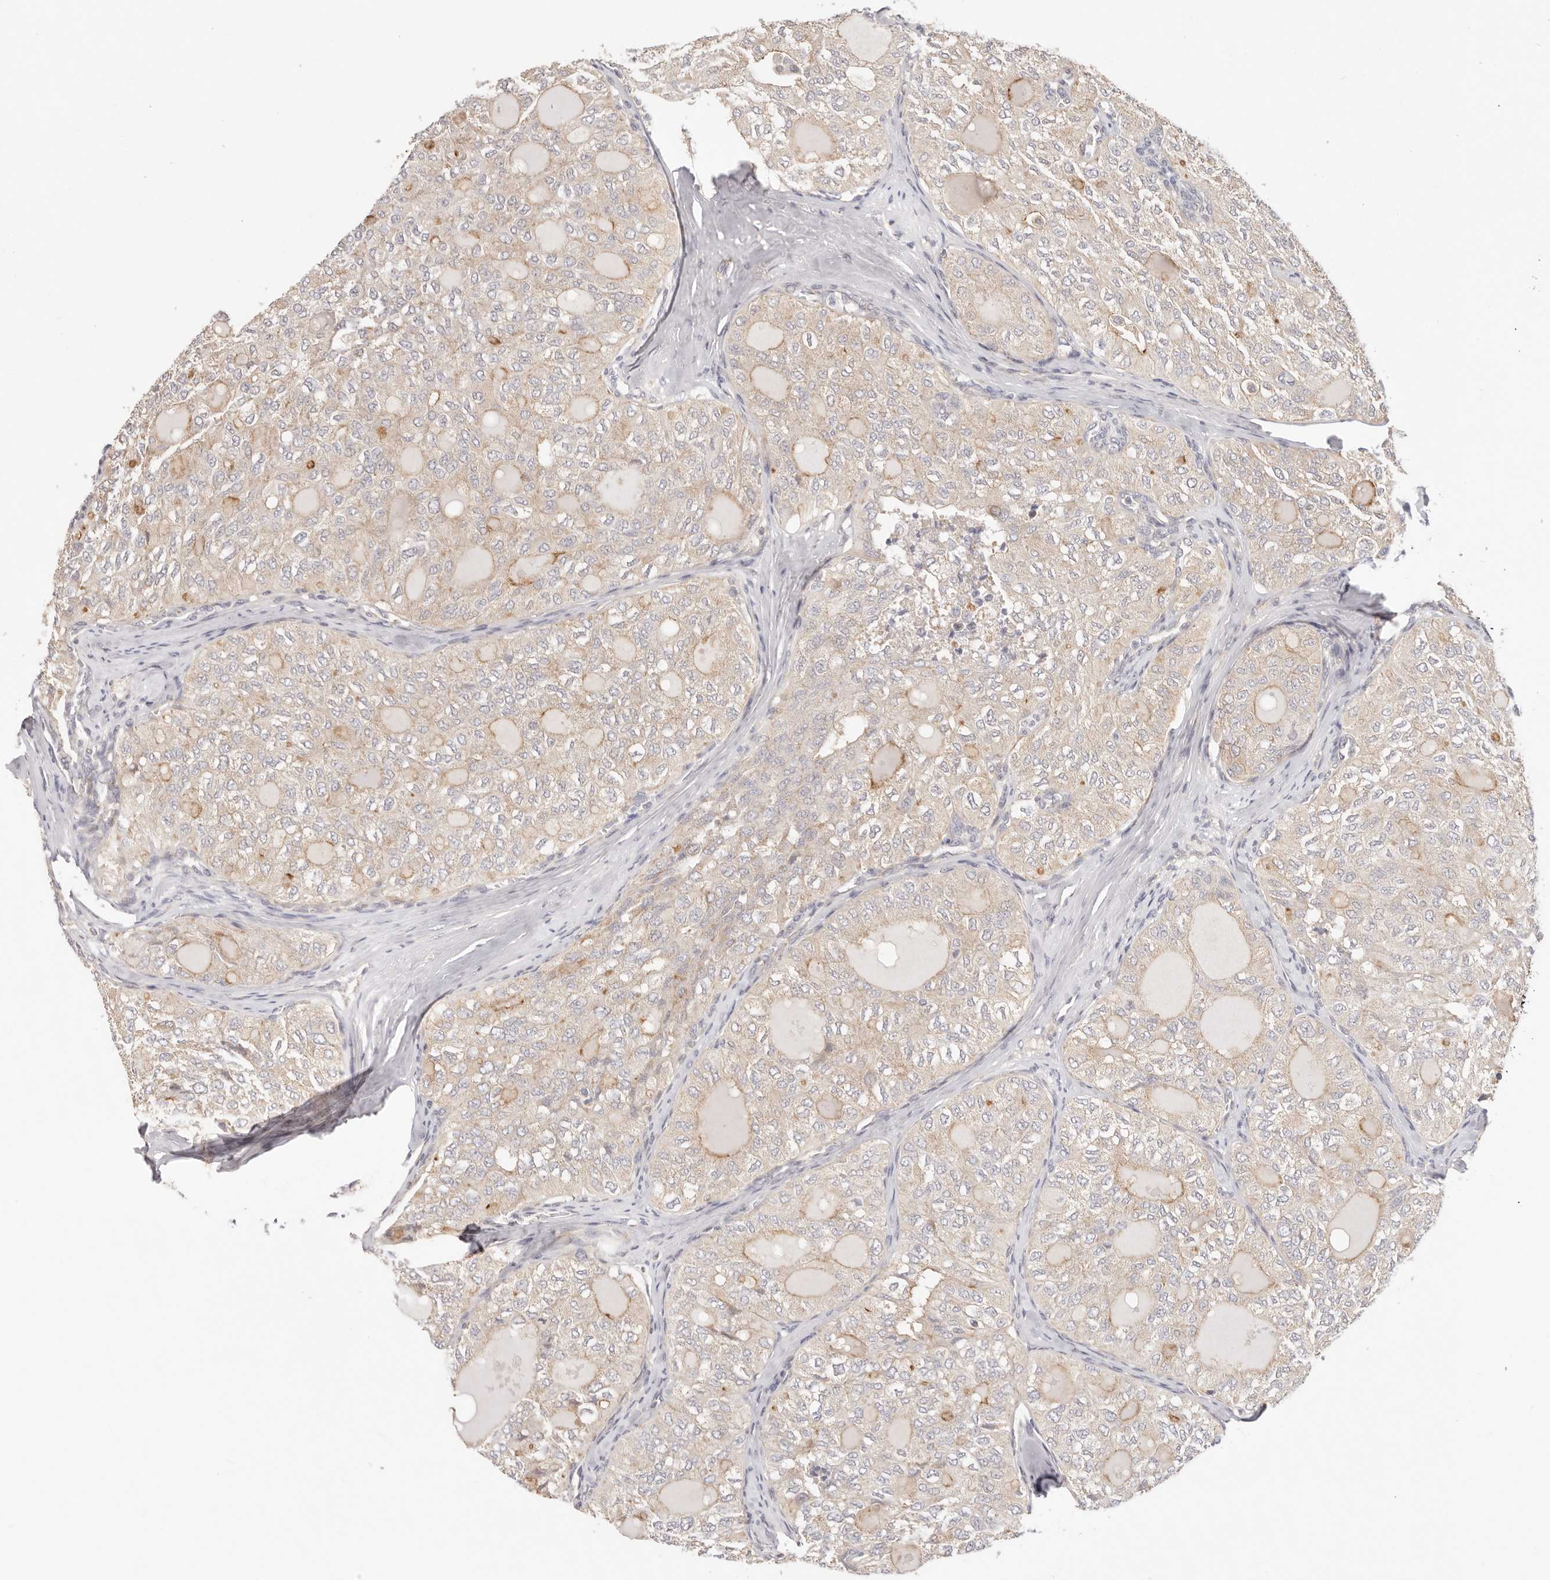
{"staining": {"intensity": "weak", "quantity": "<25%", "location": "cytoplasmic/membranous"}, "tissue": "thyroid cancer", "cell_type": "Tumor cells", "image_type": "cancer", "snomed": [{"axis": "morphology", "description": "Follicular adenoma carcinoma, NOS"}, {"axis": "topography", "description": "Thyroid gland"}], "caption": "A micrograph of thyroid cancer stained for a protein displays no brown staining in tumor cells.", "gene": "KCMF1", "patient": {"sex": "male", "age": 75}}